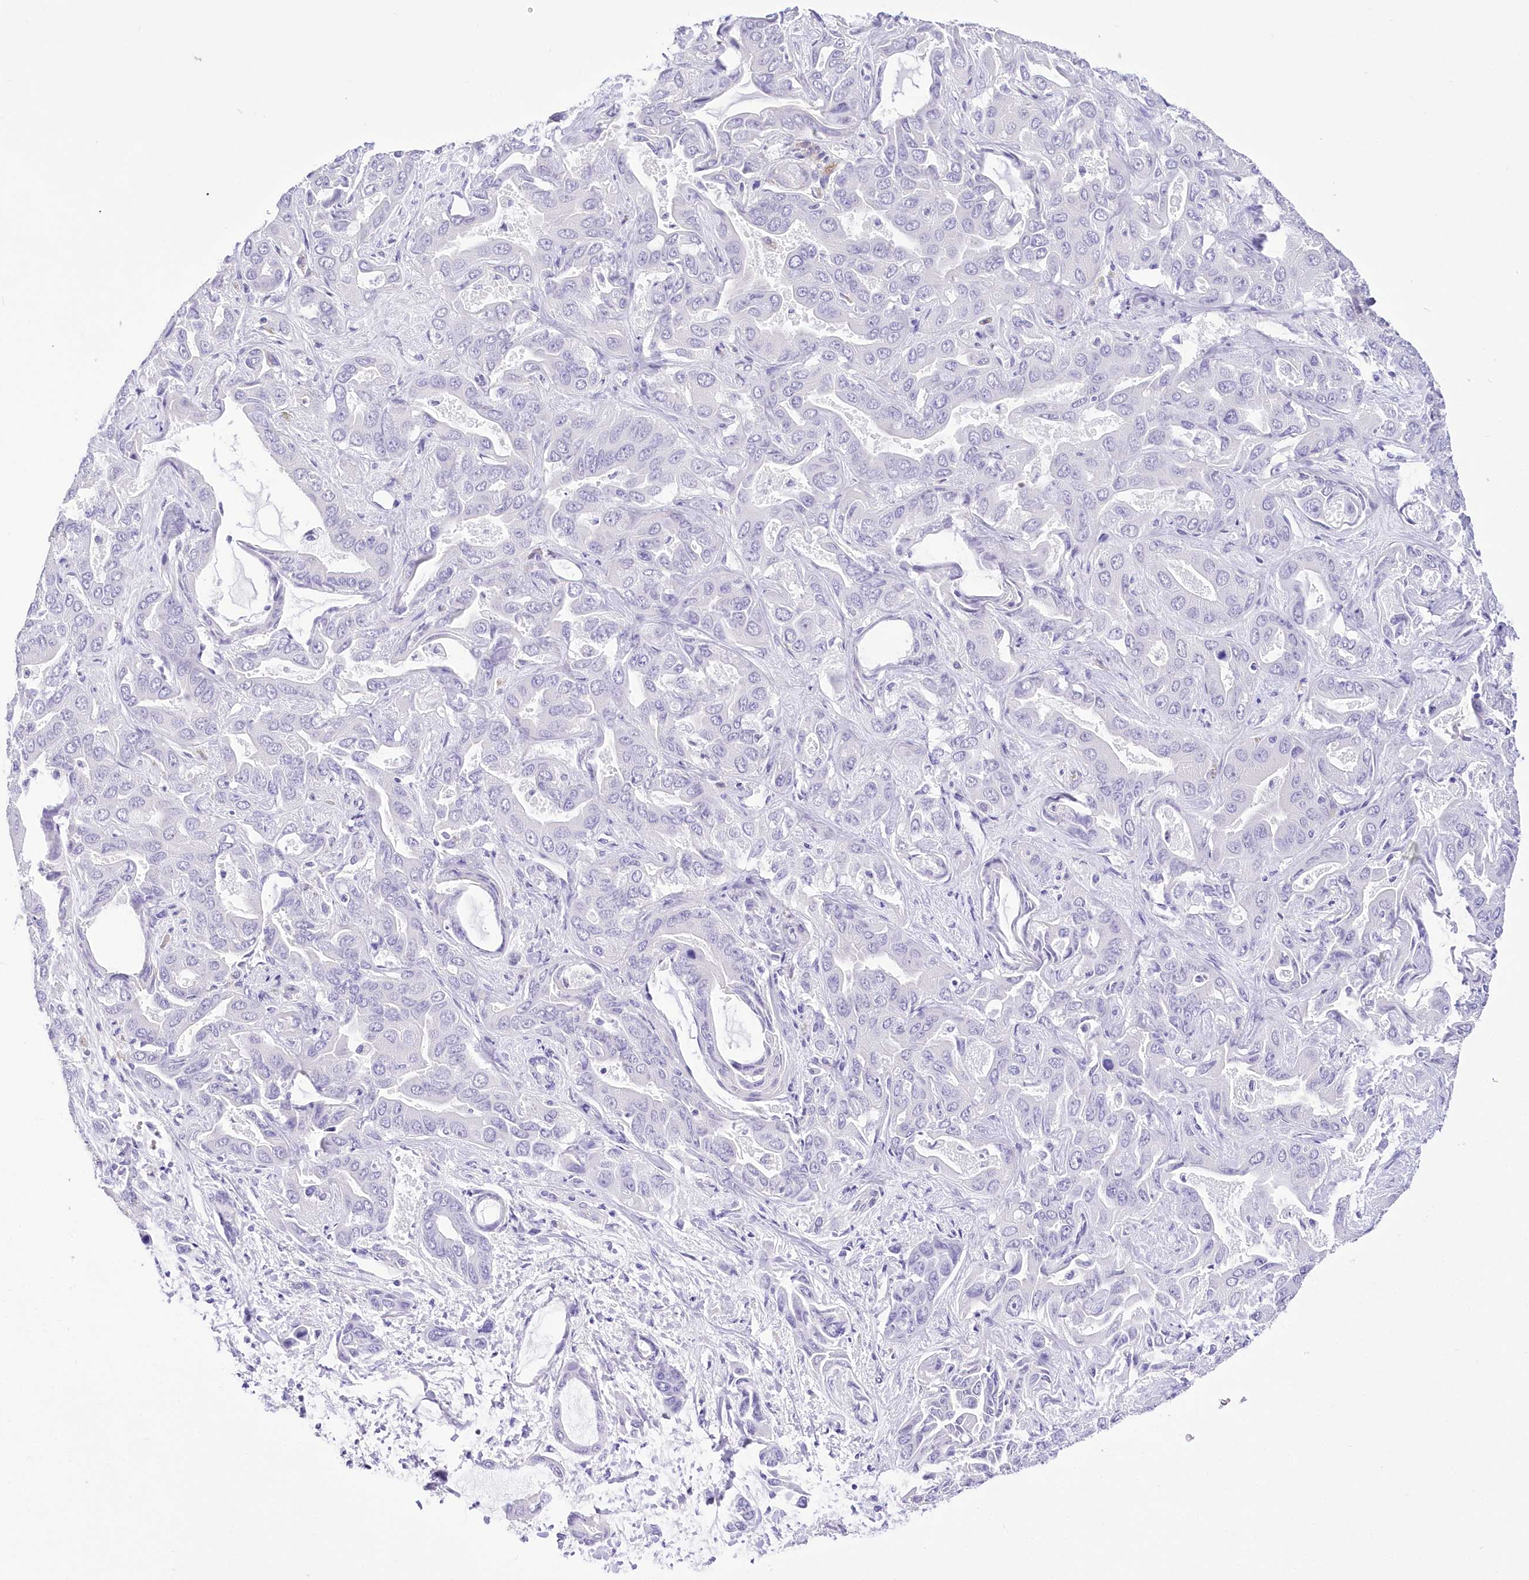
{"staining": {"intensity": "negative", "quantity": "none", "location": "none"}, "tissue": "liver cancer", "cell_type": "Tumor cells", "image_type": "cancer", "snomed": [{"axis": "morphology", "description": "Cholangiocarcinoma"}, {"axis": "topography", "description": "Liver"}], "caption": "An immunohistochemistry (IHC) histopathology image of liver cancer (cholangiocarcinoma) is shown. There is no staining in tumor cells of liver cancer (cholangiocarcinoma).", "gene": "UBA6", "patient": {"sex": "female", "age": 52}}